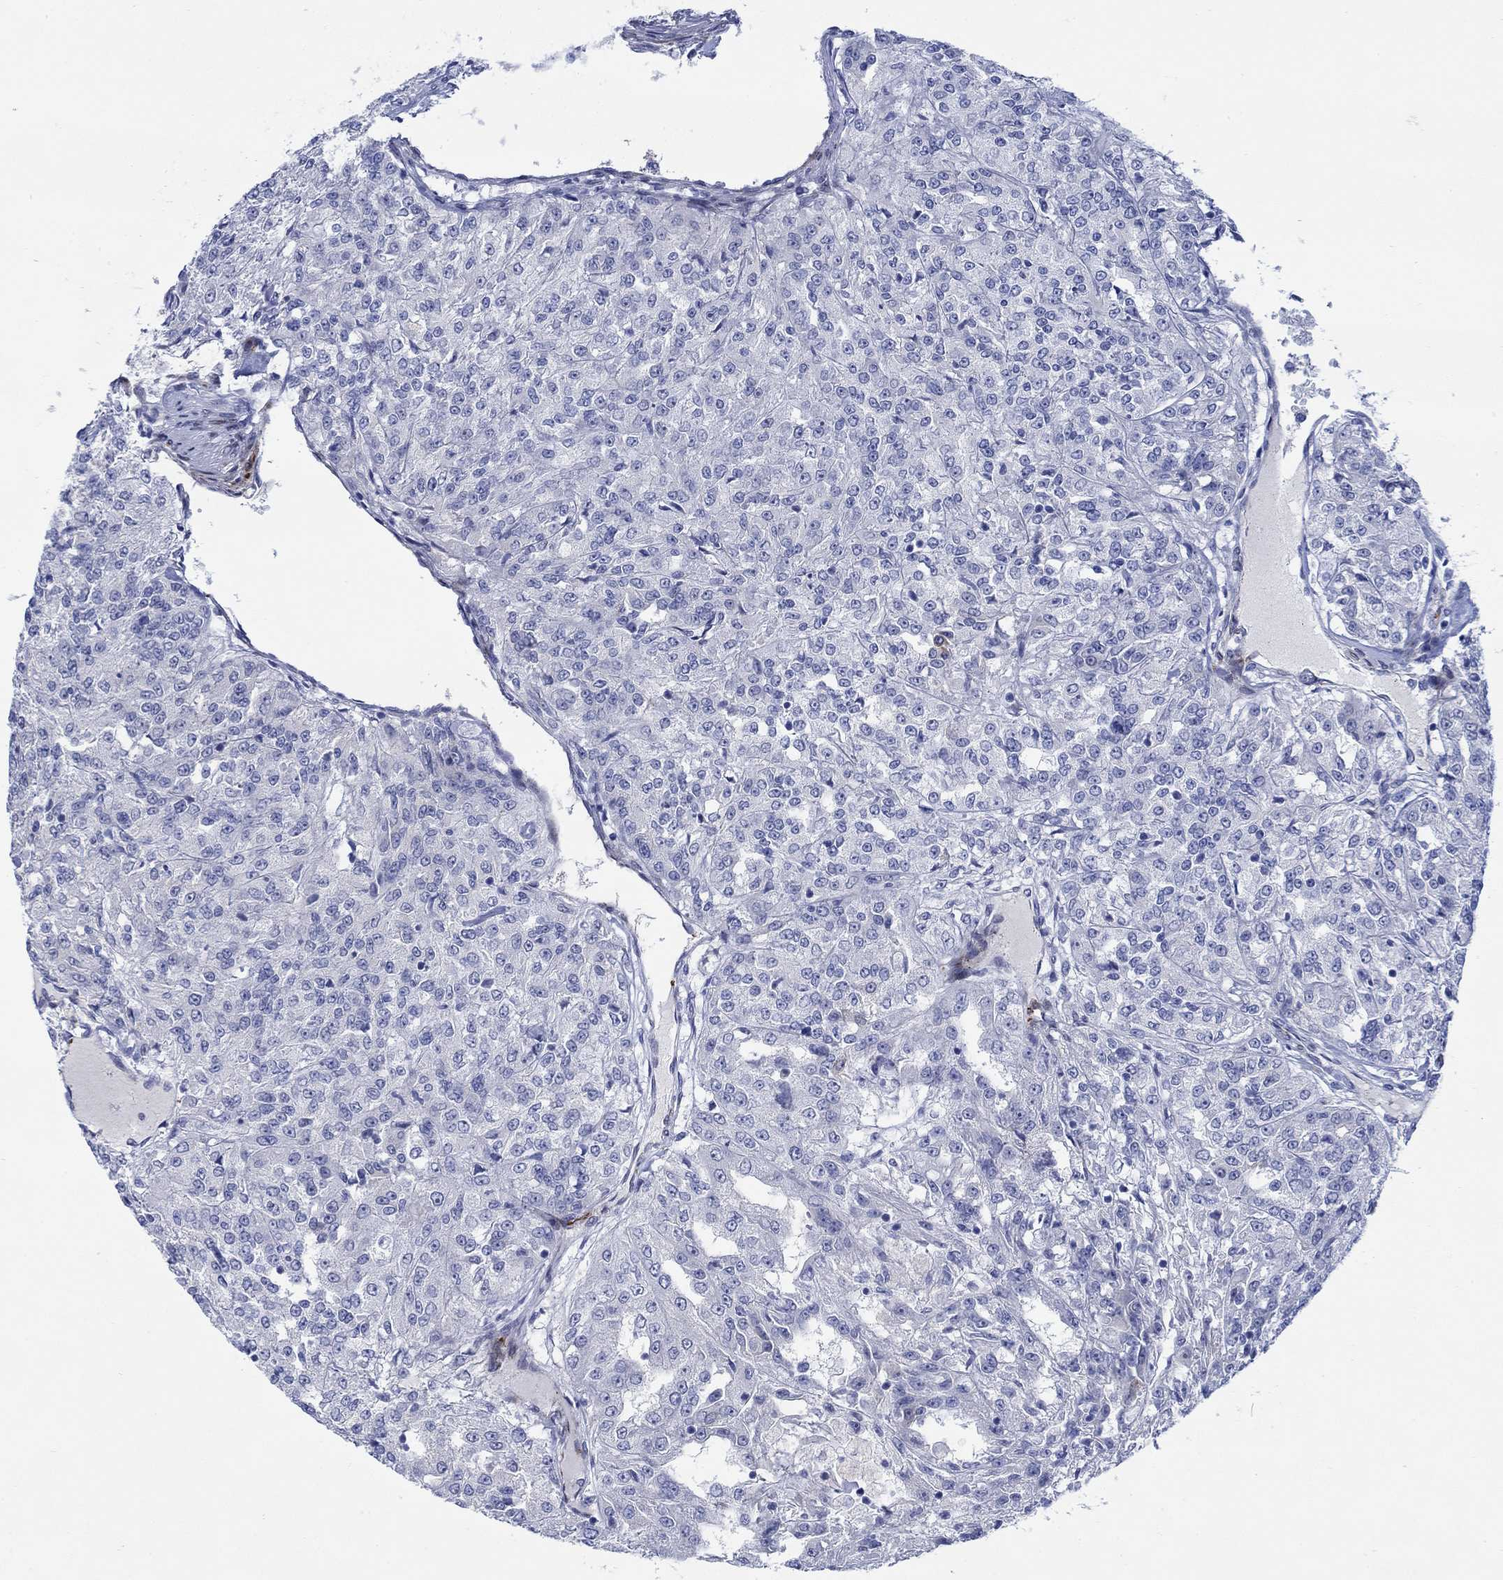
{"staining": {"intensity": "negative", "quantity": "none", "location": "none"}, "tissue": "renal cancer", "cell_type": "Tumor cells", "image_type": "cancer", "snomed": [{"axis": "morphology", "description": "Adenocarcinoma, NOS"}, {"axis": "topography", "description": "Kidney"}], "caption": "A micrograph of human renal cancer is negative for staining in tumor cells. (Brightfield microscopy of DAB (3,3'-diaminobenzidine) immunohistochemistry at high magnification).", "gene": "KSR2", "patient": {"sex": "female", "age": 63}}